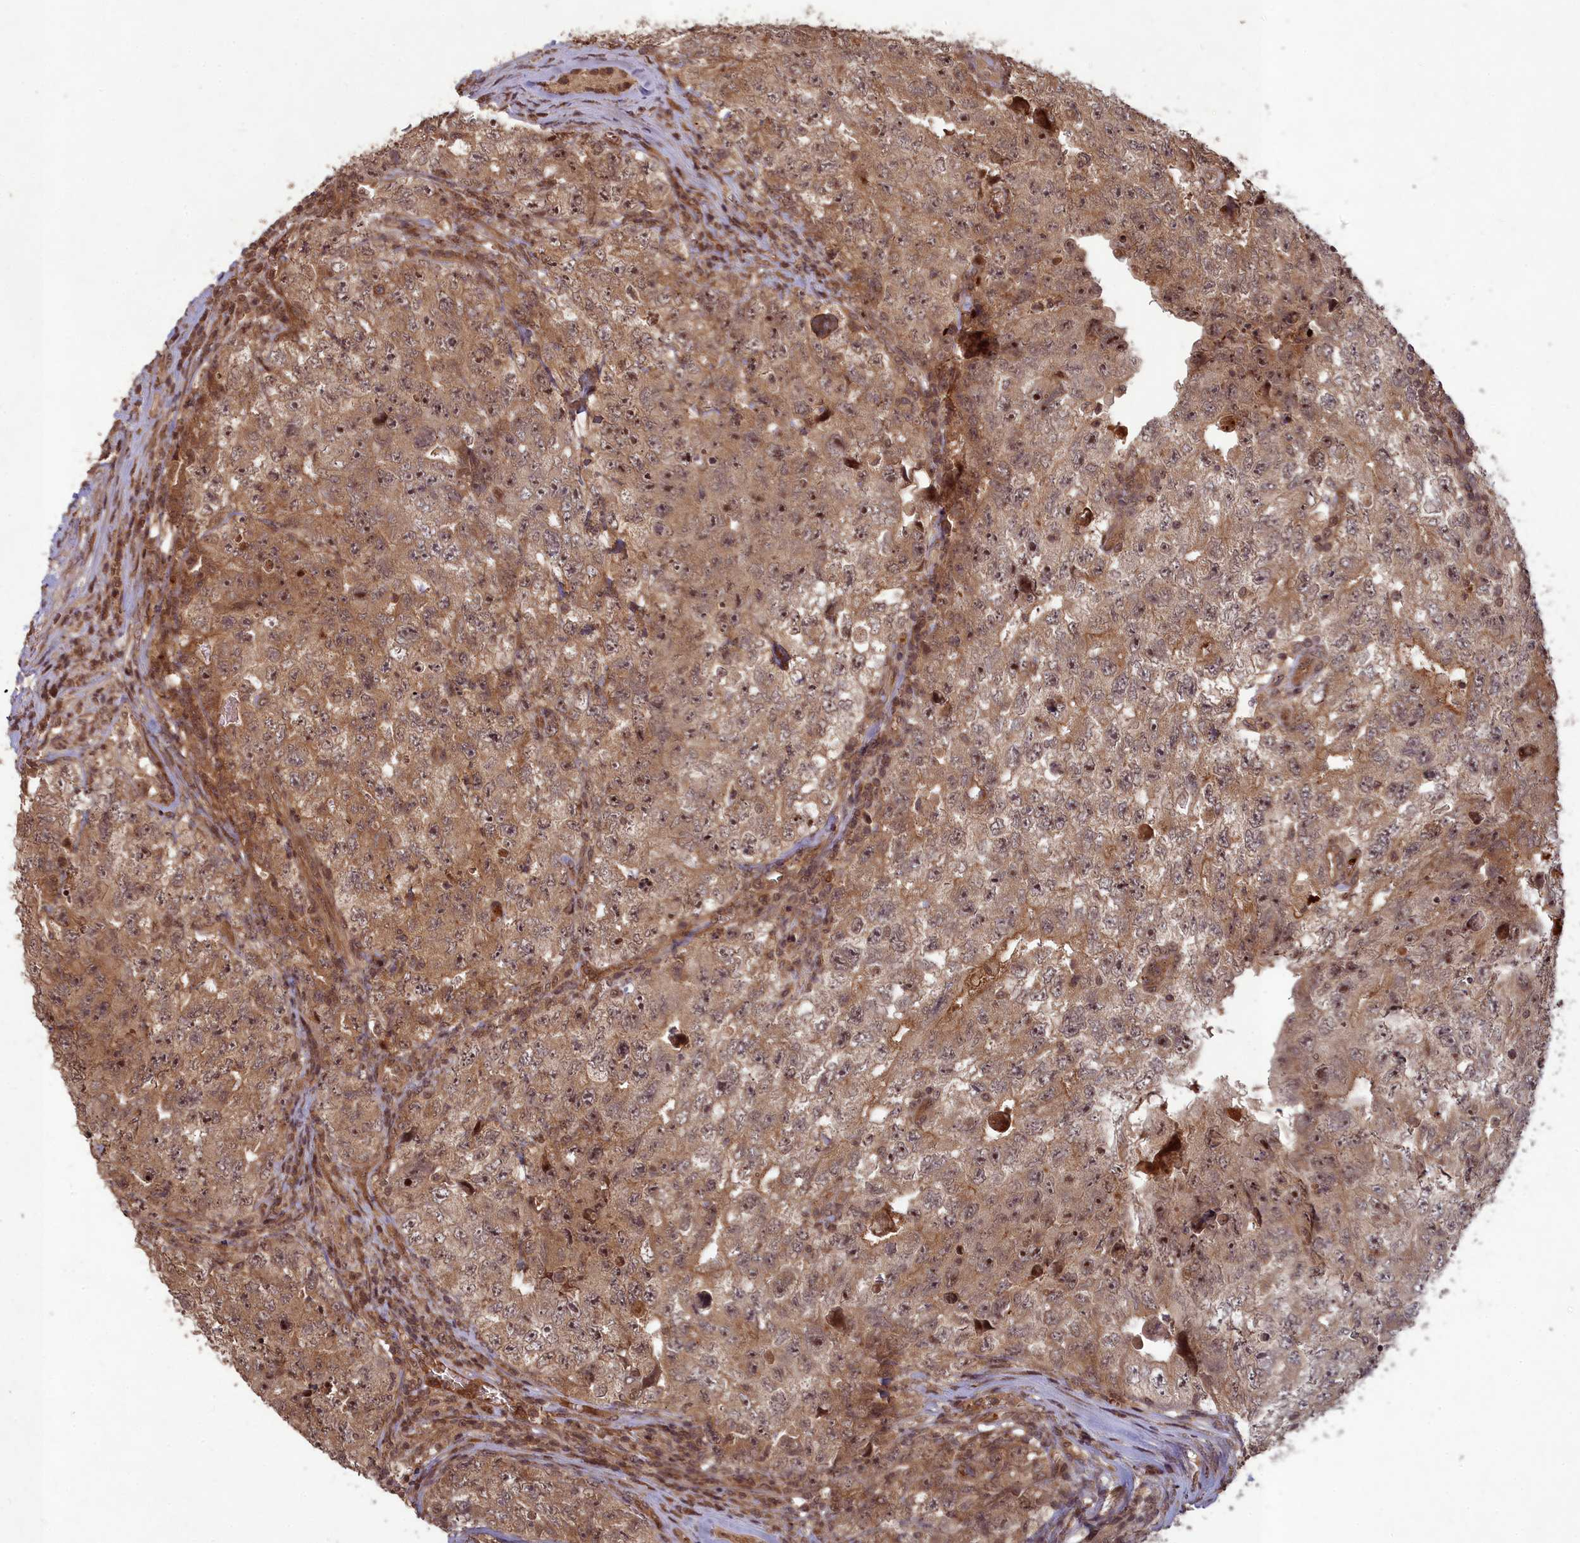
{"staining": {"intensity": "moderate", "quantity": ">75%", "location": "cytoplasmic/membranous"}, "tissue": "testis cancer", "cell_type": "Tumor cells", "image_type": "cancer", "snomed": [{"axis": "morphology", "description": "Carcinoma, Embryonal, NOS"}, {"axis": "topography", "description": "Testis"}], "caption": "There is medium levels of moderate cytoplasmic/membranous staining in tumor cells of testis cancer, as demonstrated by immunohistochemical staining (brown color).", "gene": "SRMS", "patient": {"sex": "male", "age": 17}}